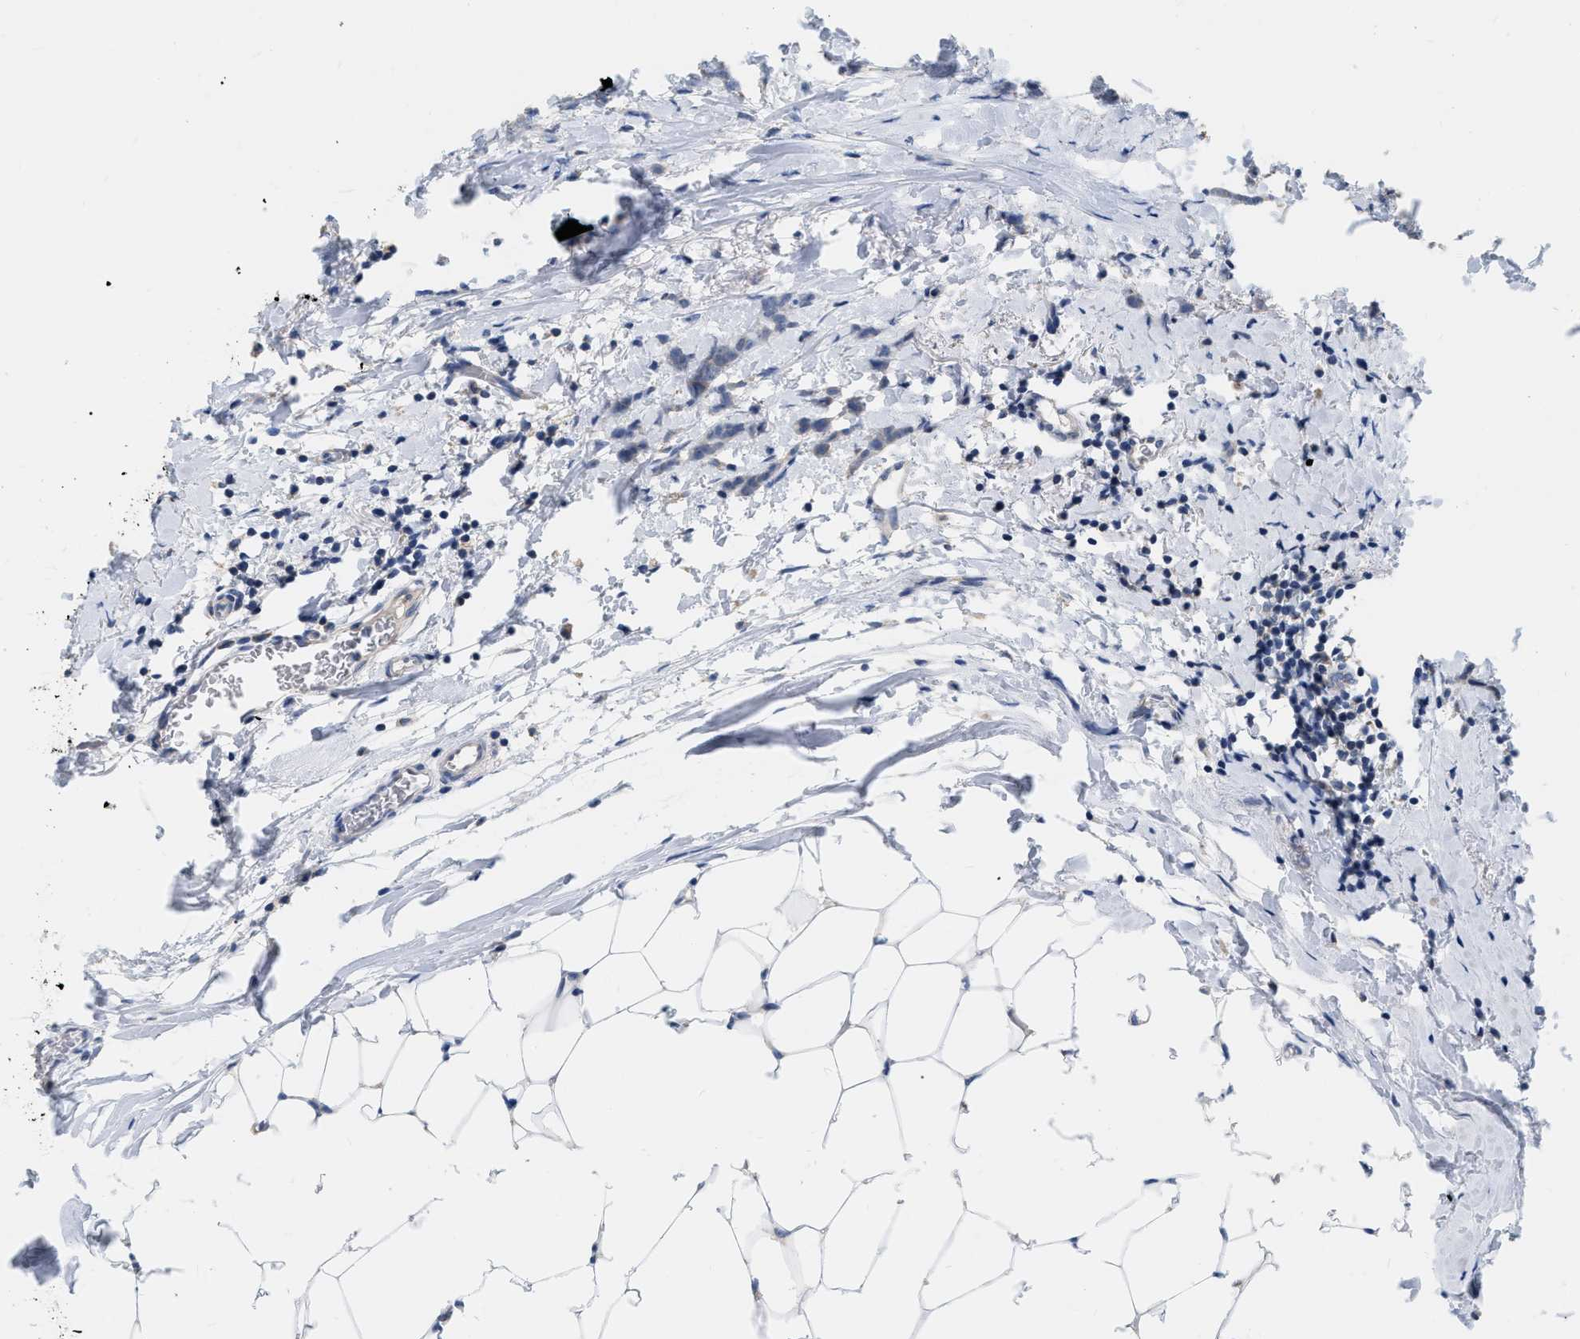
{"staining": {"intensity": "negative", "quantity": "none", "location": "none"}, "tissue": "breast cancer", "cell_type": "Tumor cells", "image_type": "cancer", "snomed": [{"axis": "morphology", "description": "Lobular carcinoma, in situ"}, {"axis": "morphology", "description": "Lobular carcinoma"}, {"axis": "topography", "description": "Breast"}], "caption": "DAB immunohistochemical staining of human breast cancer shows no significant positivity in tumor cells.", "gene": "DDX56", "patient": {"sex": "female", "age": 41}}